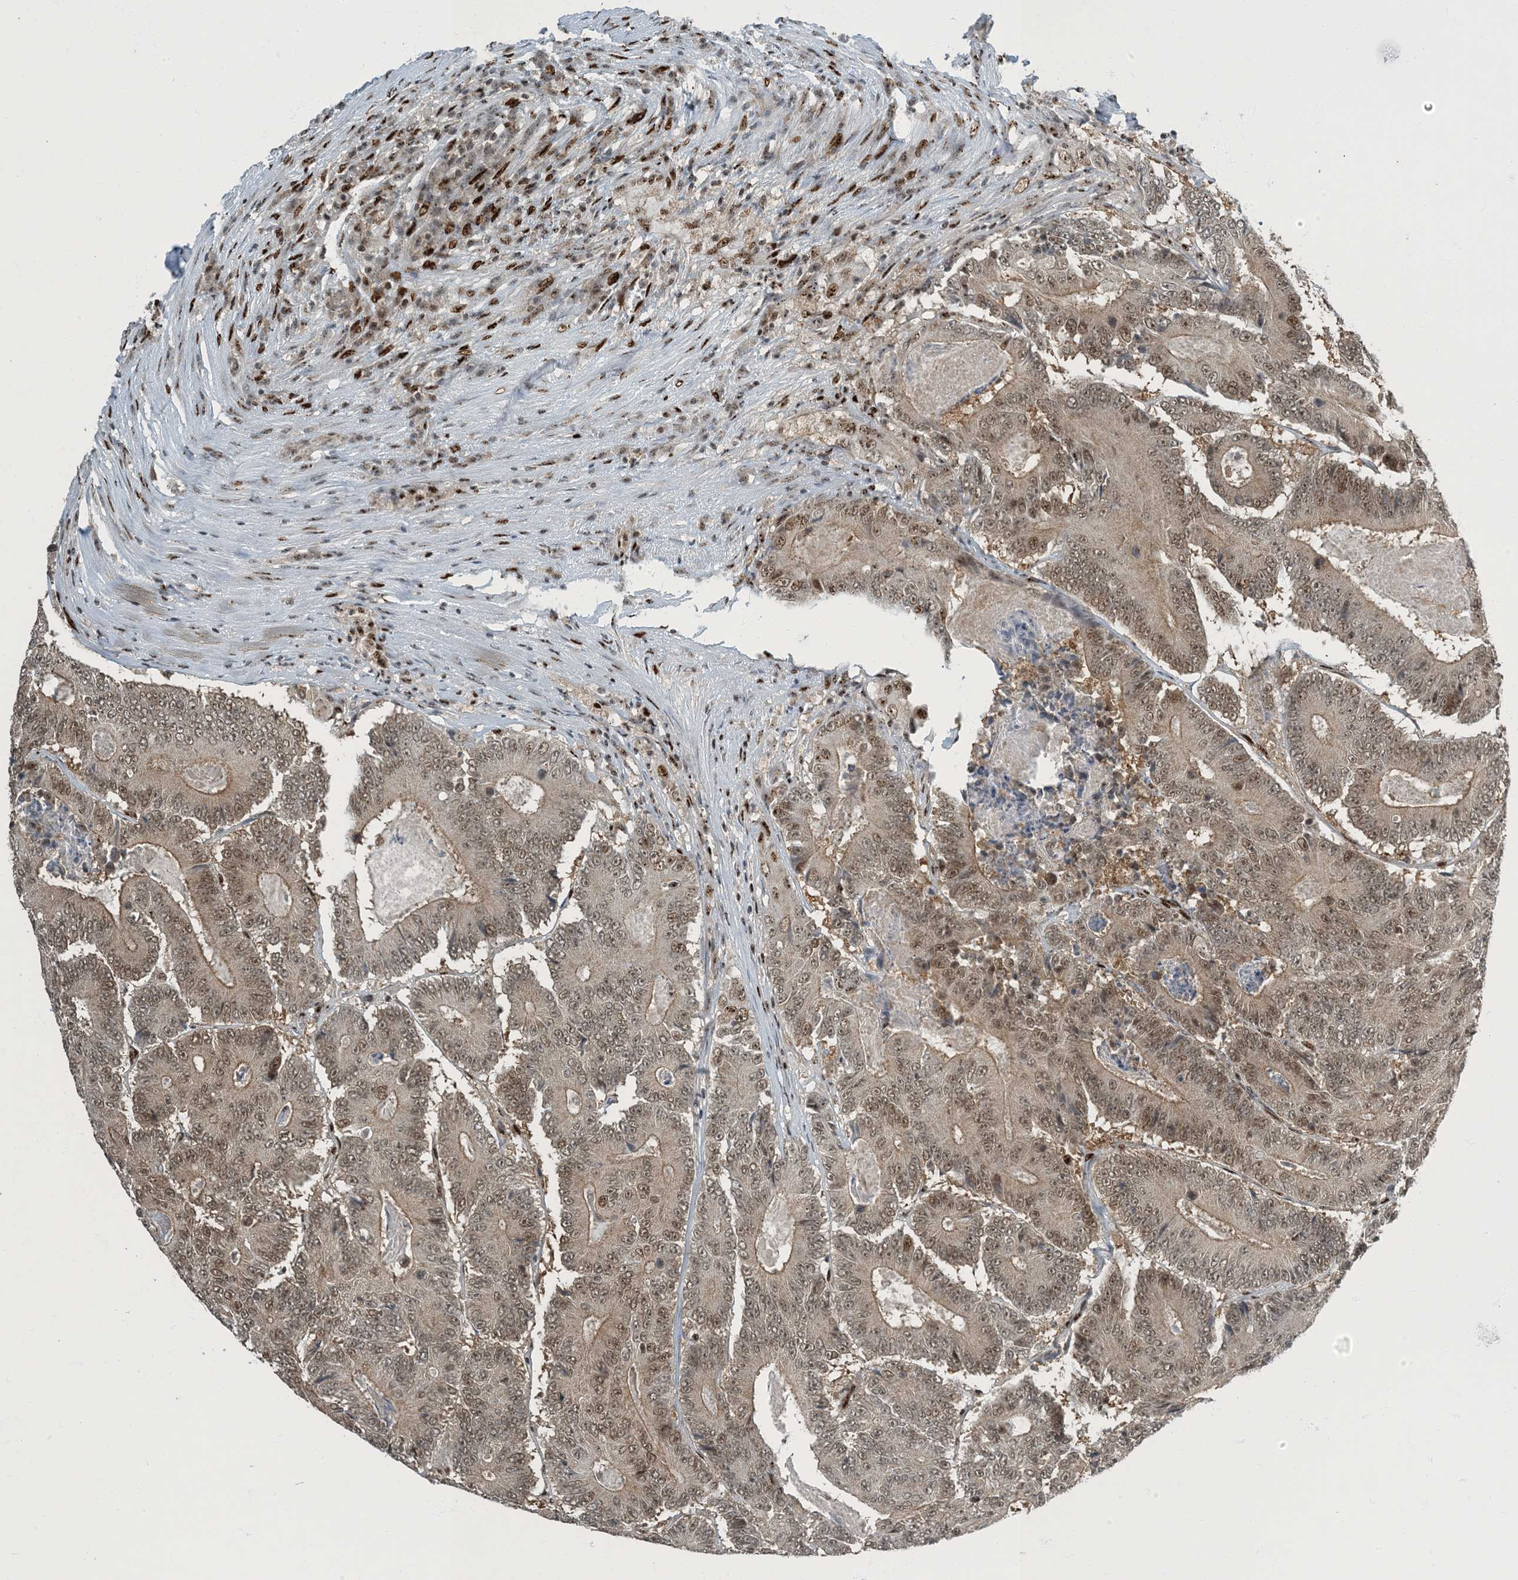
{"staining": {"intensity": "moderate", "quantity": ">75%", "location": "nuclear"}, "tissue": "colorectal cancer", "cell_type": "Tumor cells", "image_type": "cancer", "snomed": [{"axis": "morphology", "description": "Adenocarcinoma, NOS"}, {"axis": "topography", "description": "Colon"}], "caption": "Immunohistochemical staining of human colorectal cancer shows moderate nuclear protein staining in about >75% of tumor cells.", "gene": "MBD1", "patient": {"sex": "male", "age": 83}}